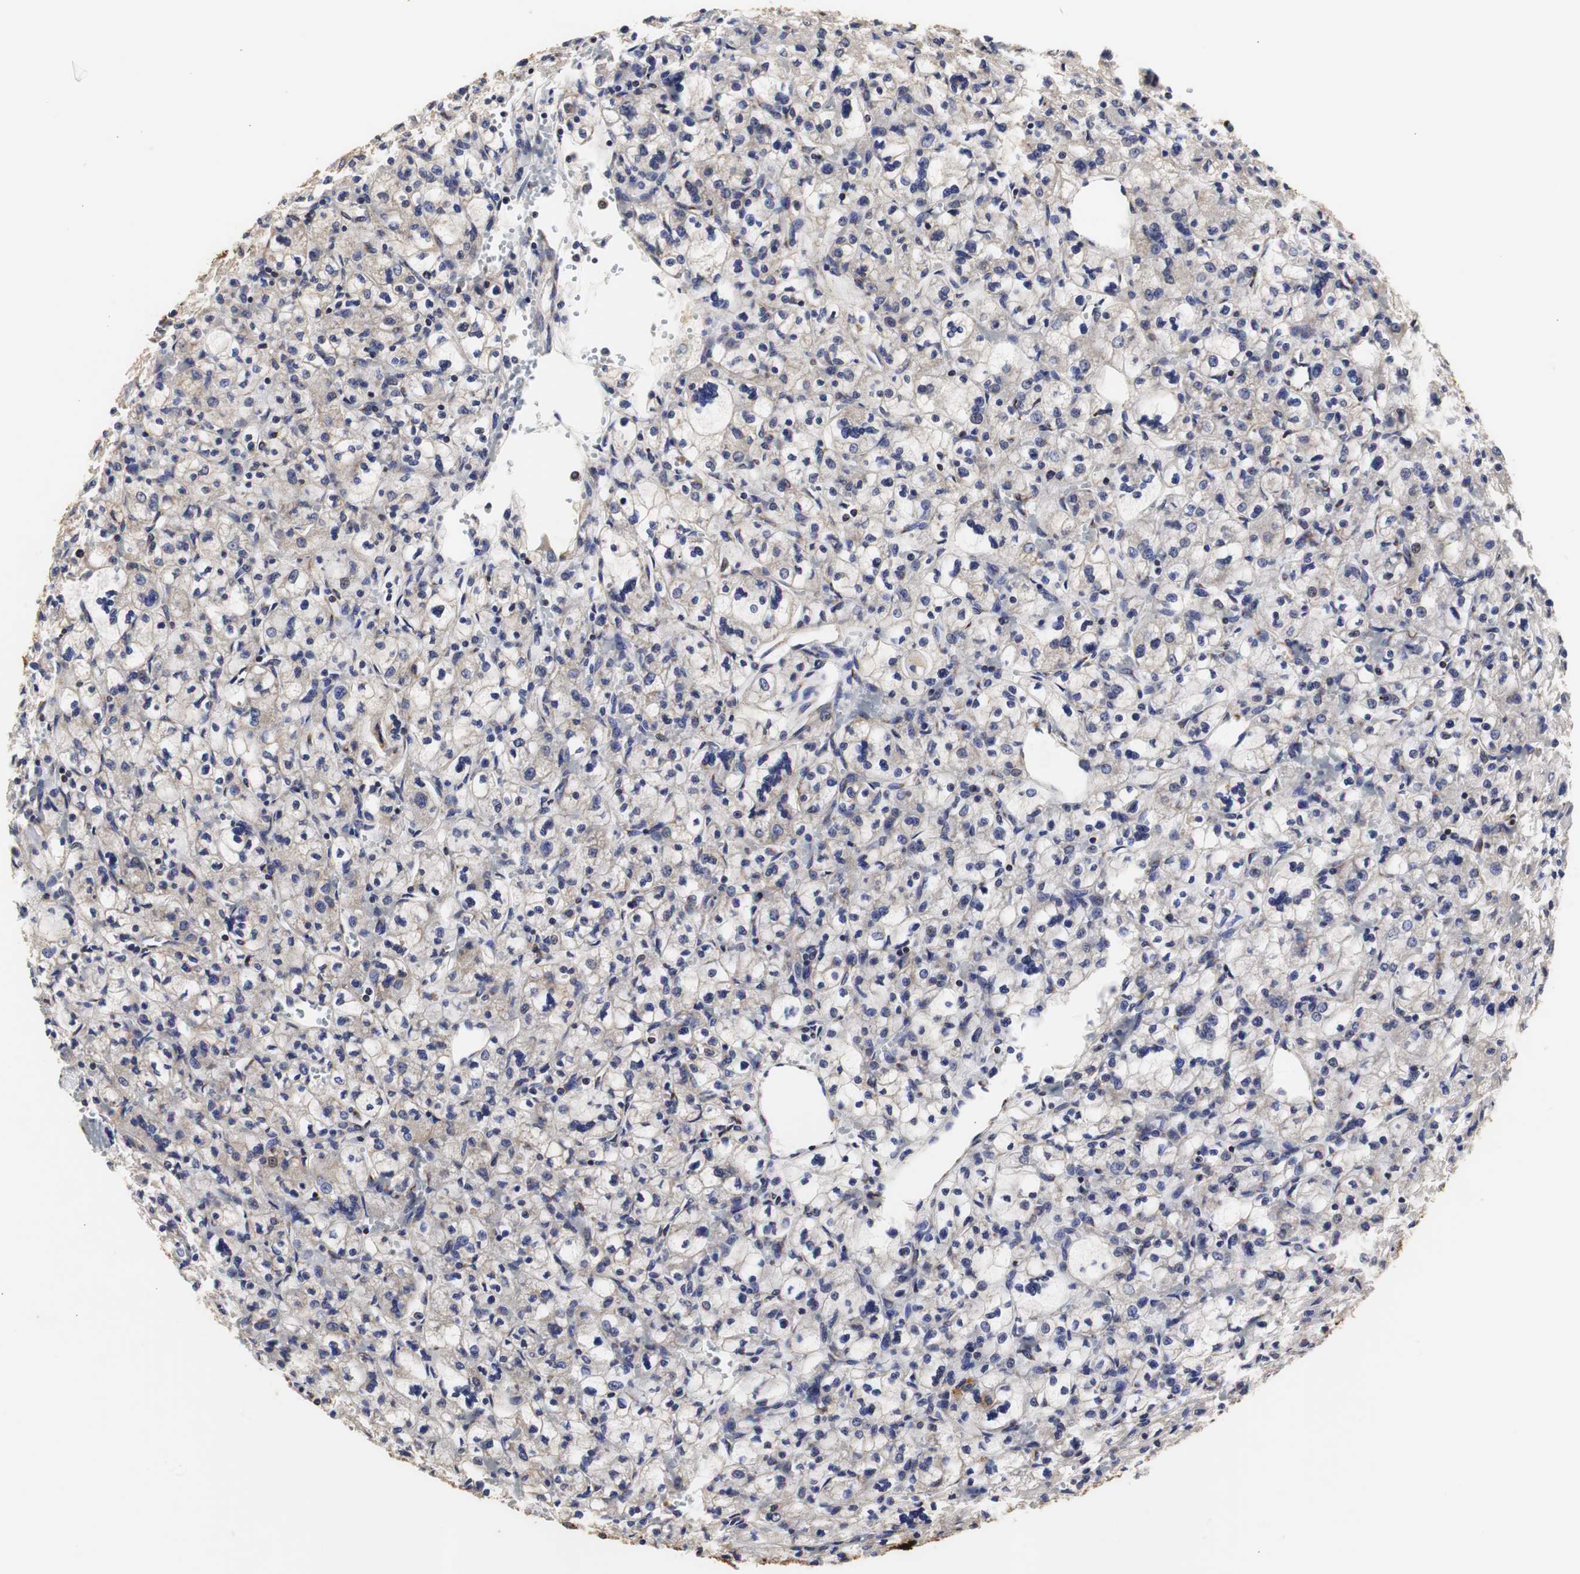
{"staining": {"intensity": "weak", "quantity": "25%-75%", "location": "cytoplasmic/membranous"}, "tissue": "renal cancer", "cell_type": "Tumor cells", "image_type": "cancer", "snomed": [{"axis": "morphology", "description": "Adenocarcinoma, NOS"}, {"axis": "topography", "description": "Kidney"}], "caption": "Human renal adenocarcinoma stained for a protein (brown) displays weak cytoplasmic/membranous positive positivity in approximately 25%-75% of tumor cells.", "gene": "HSD17B10", "patient": {"sex": "female", "age": 83}}